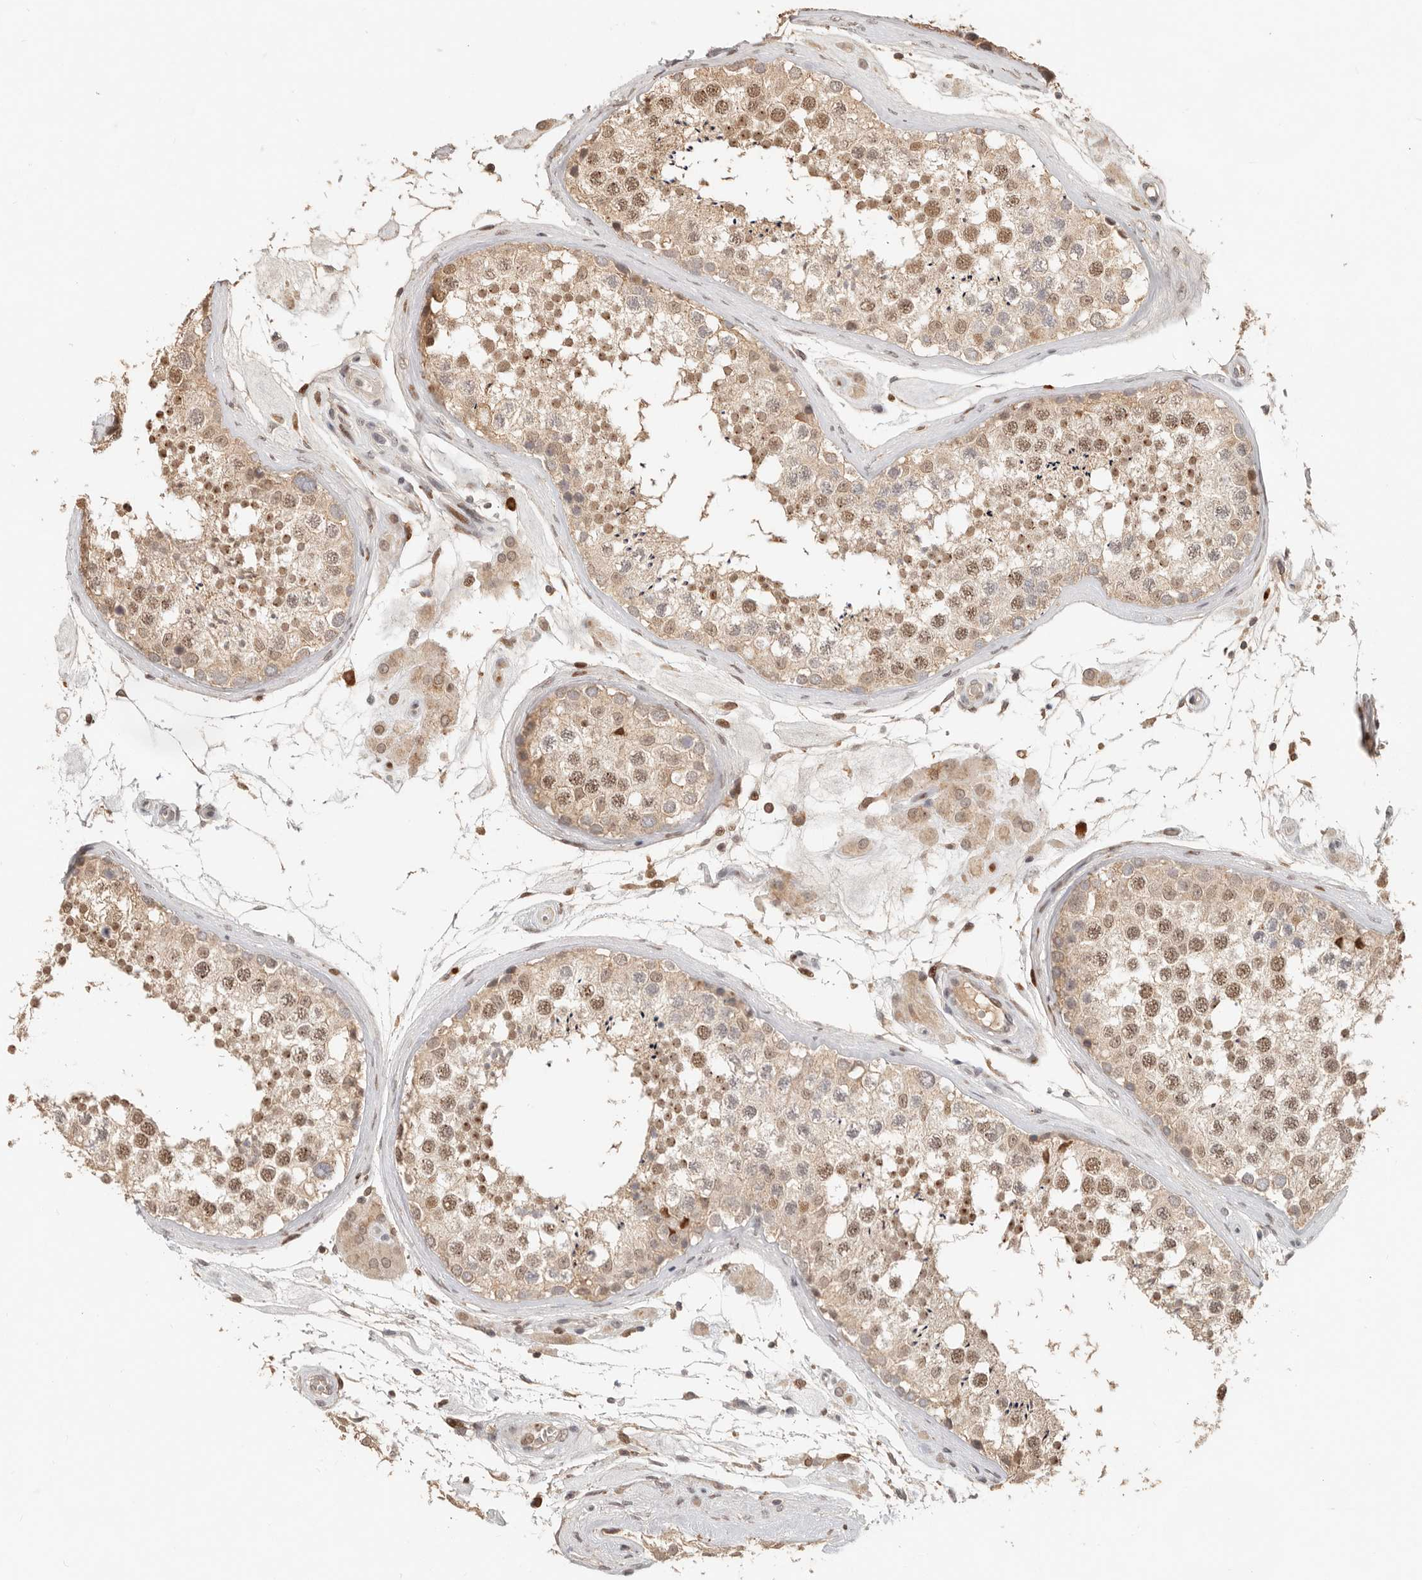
{"staining": {"intensity": "moderate", "quantity": "25%-75%", "location": "nuclear"}, "tissue": "testis", "cell_type": "Cells in seminiferous ducts", "image_type": "normal", "snomed": [{"axis": "morphology", "description": "Normal tissue, NOS"}, {"axis": "topography", "description": "Testis"}], "caption": "Normal testis demonstrates moderate nuclear positivity in approximately 25%-75% of cells in seminiferous ducts.", "gene": "NPAS2", "patient": {"sex": "male", "age": 46}}